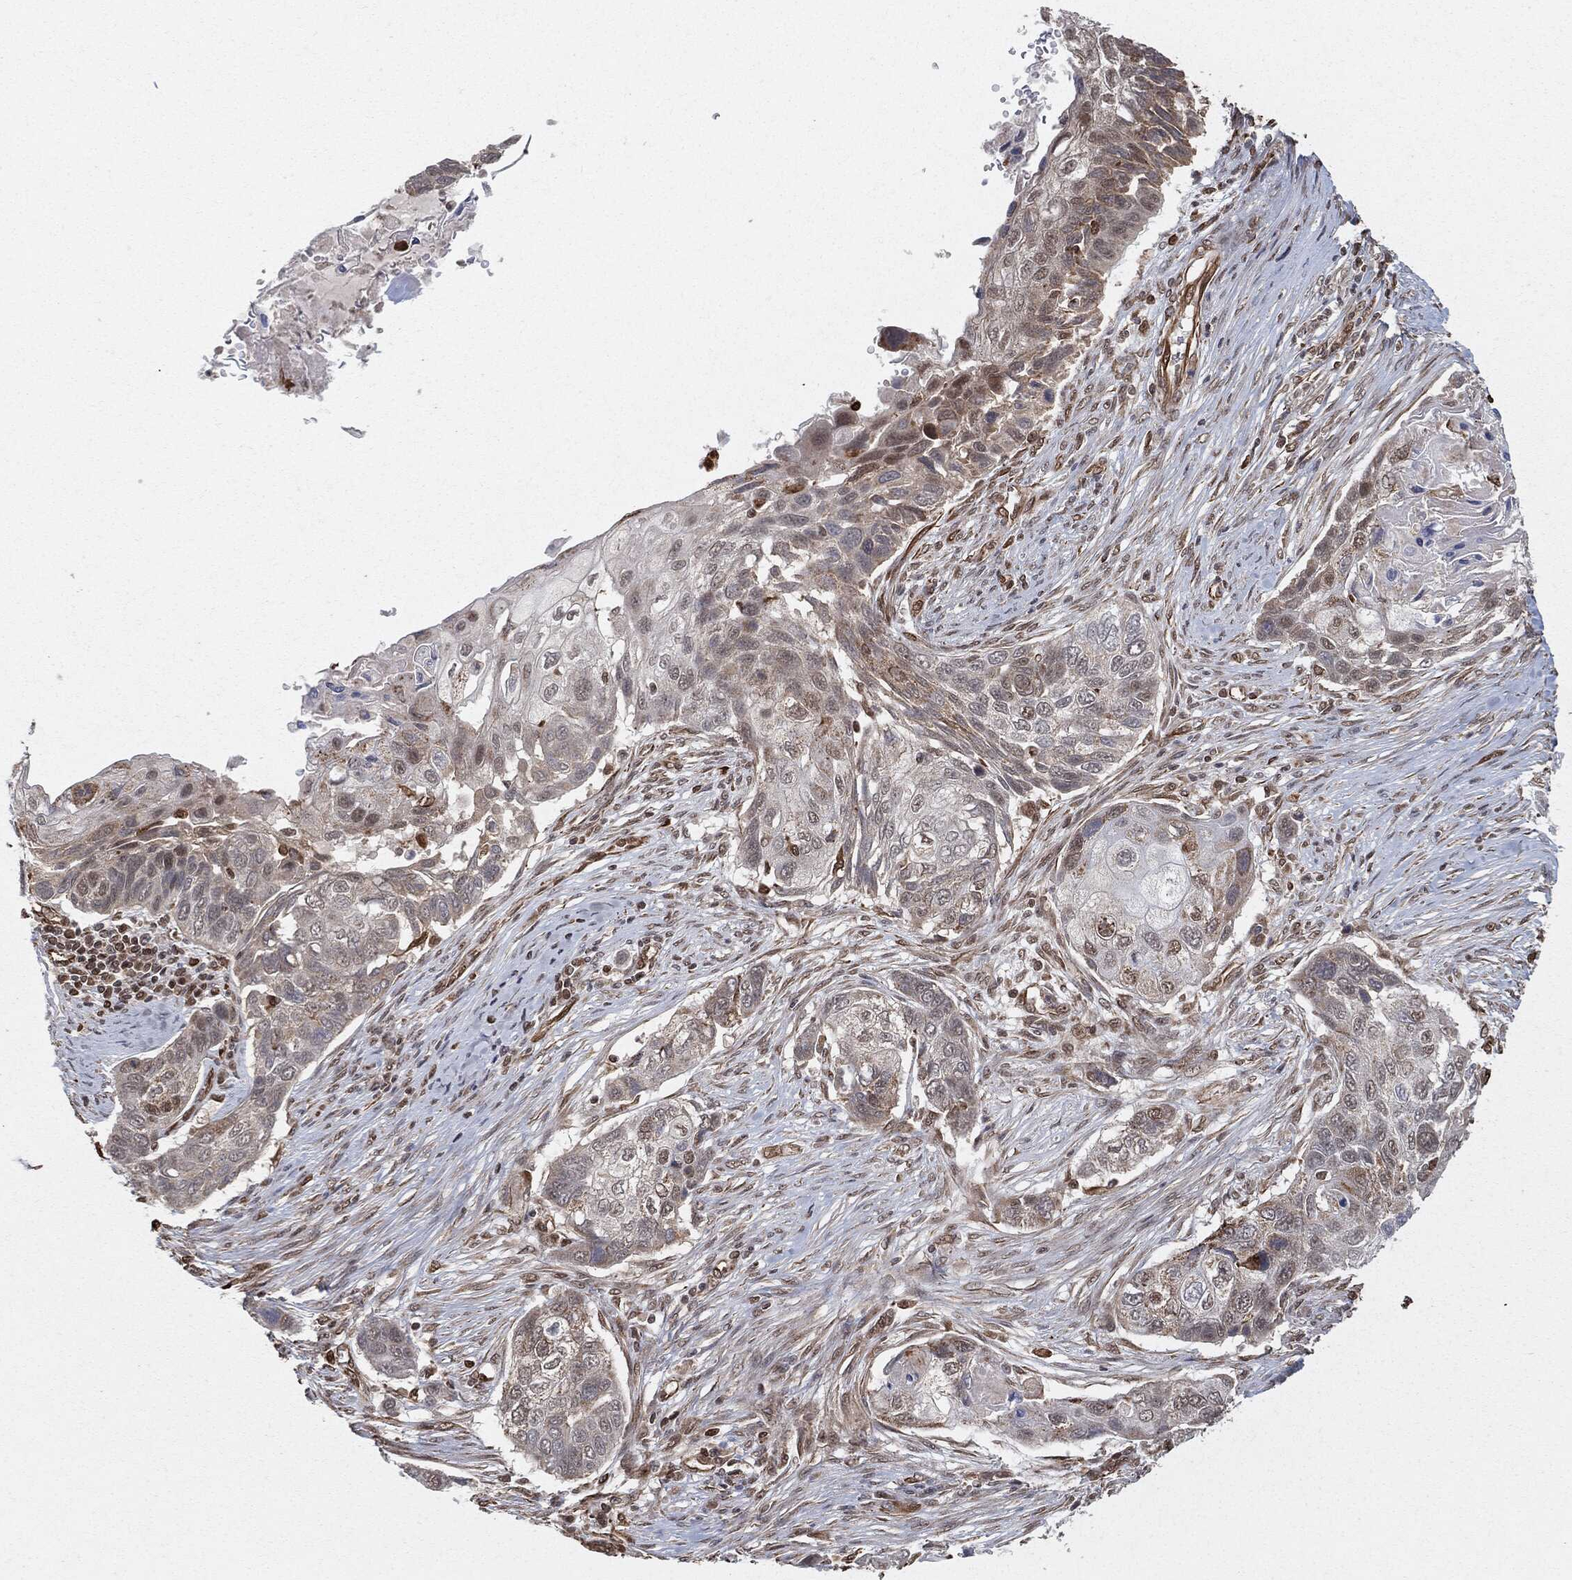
{"staining": {"intensity": "negative", "quantity": "none", "location": "none"}, "tissue": "lung cancer", "cell_type": "Tumor cells", "image_type": "cancer", "snomed": [{"axis": "morphology", "description": "Normal tissue, NOS"}, {"axis": "morphology", "description": "Squamous cell carcinoma, NOS"}, {"axis": "topography", "description": "Bronchus"}, {"axis": "topography", "description": "Lung"}], "caption": "This is an immunohistochemistry micrograph of human lung cancer (squamous cell carcinoma). There is no positivity in tumor cells.", "gene": "TP53RK", "patient": {"sex": "male", "age": 69}}